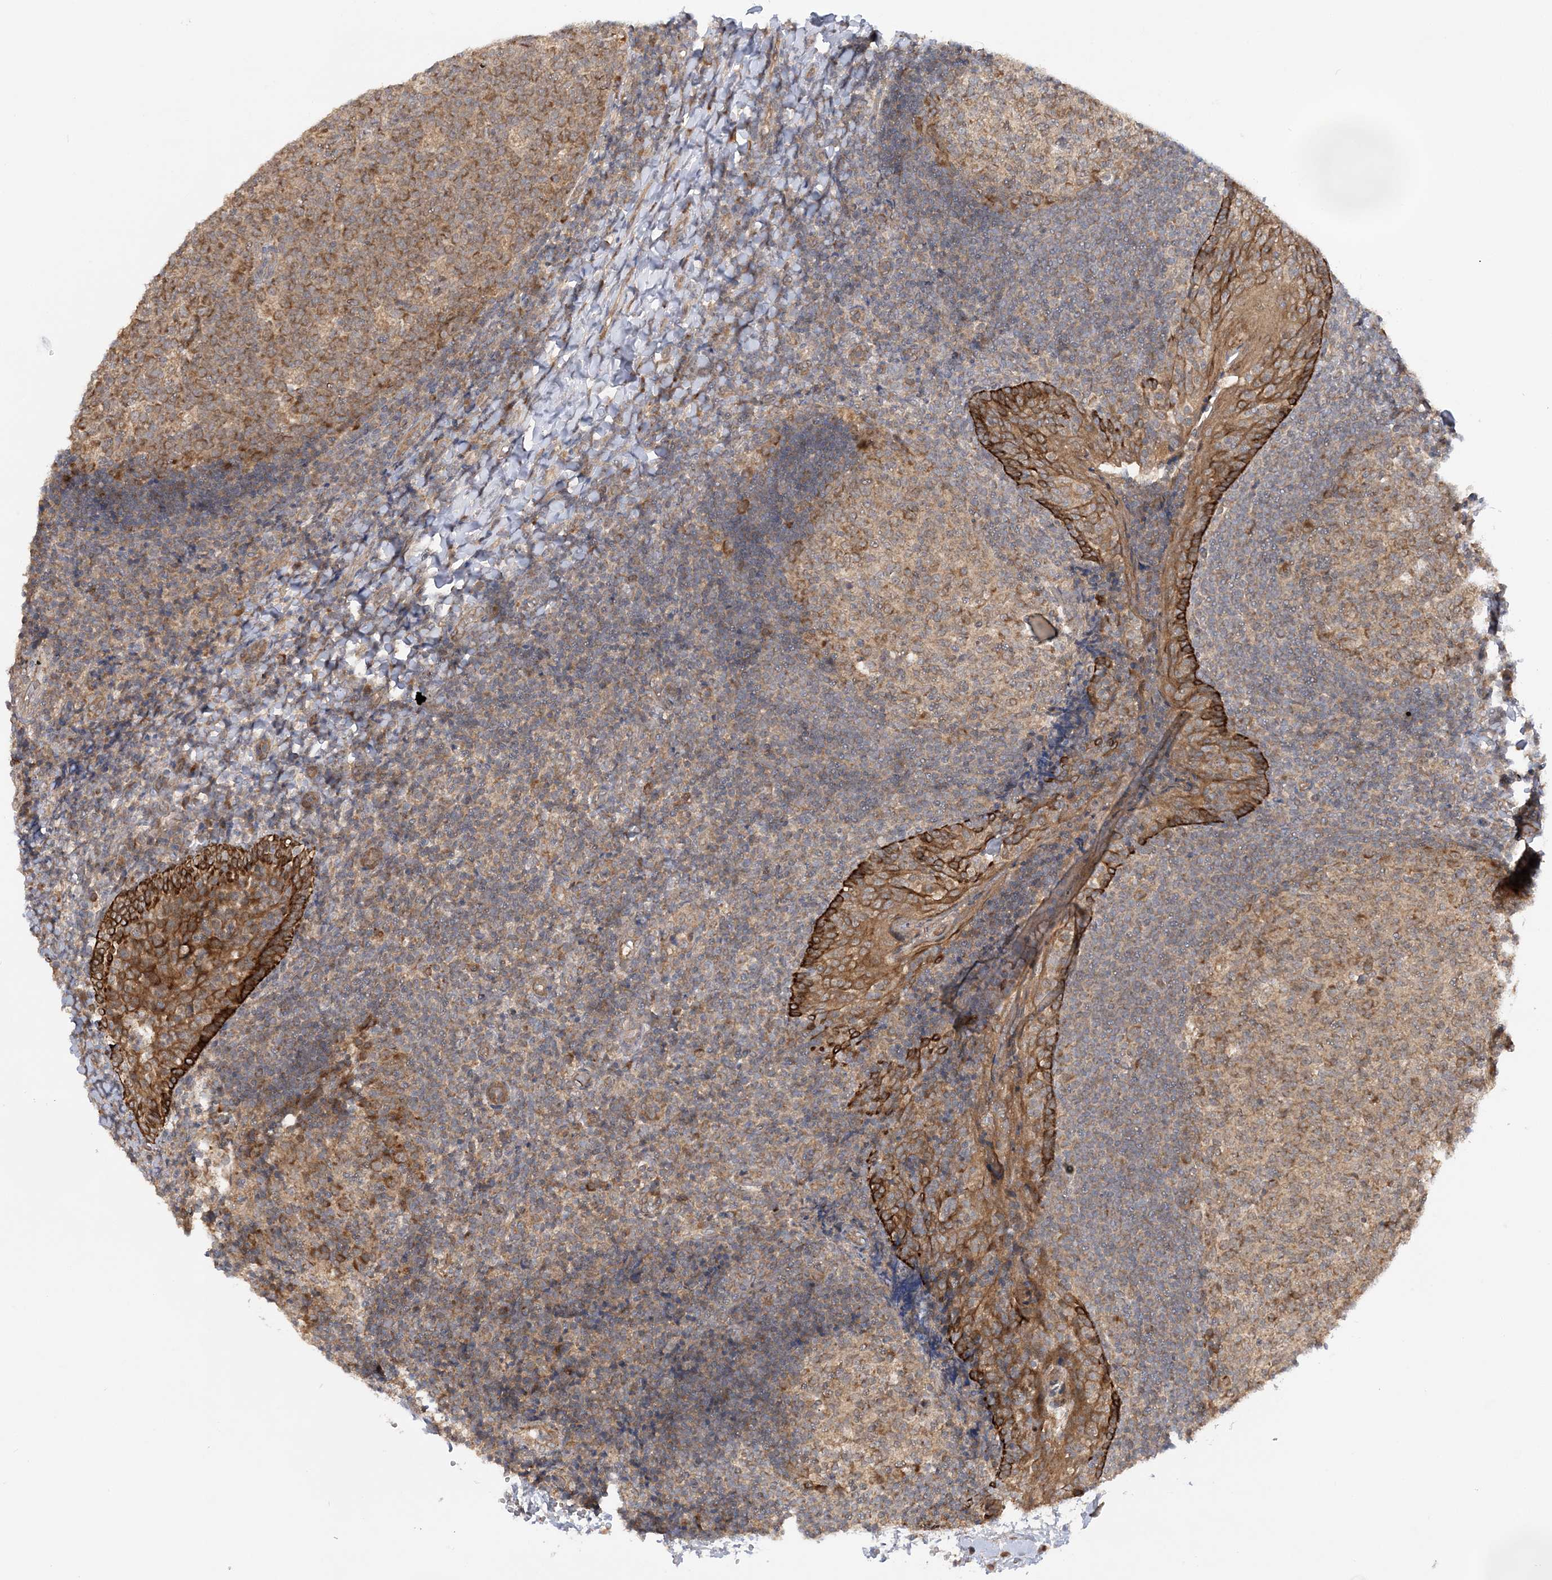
{"staining": {"intensity": "moderate", "quantity": ">75%", "location": "cytoplasmic/membranous"}, "tissue": "tonsil", "cell_type": "Germinal center cells", "image_type": "normal", "snomed": [{"axis": "morphology", "description": "Normal tissue, NOS"}, {"axis": "topography", "description": "Tonsil"}], "caption": "An immunohistochemistry micrograph of normal tissue is shown. Protein staining in brown highlights moderate cytoplasmic/membranous positivity in tonsil within germinal center cells. The staining is performed using DAB (3,3'-diaminobenzidine) brown chromogen to label protein expression. The nuclei are counter-stained blue using hematoxylin.", "gene": "MMADHC", "patient": {"sex": "female", "age": 19}}